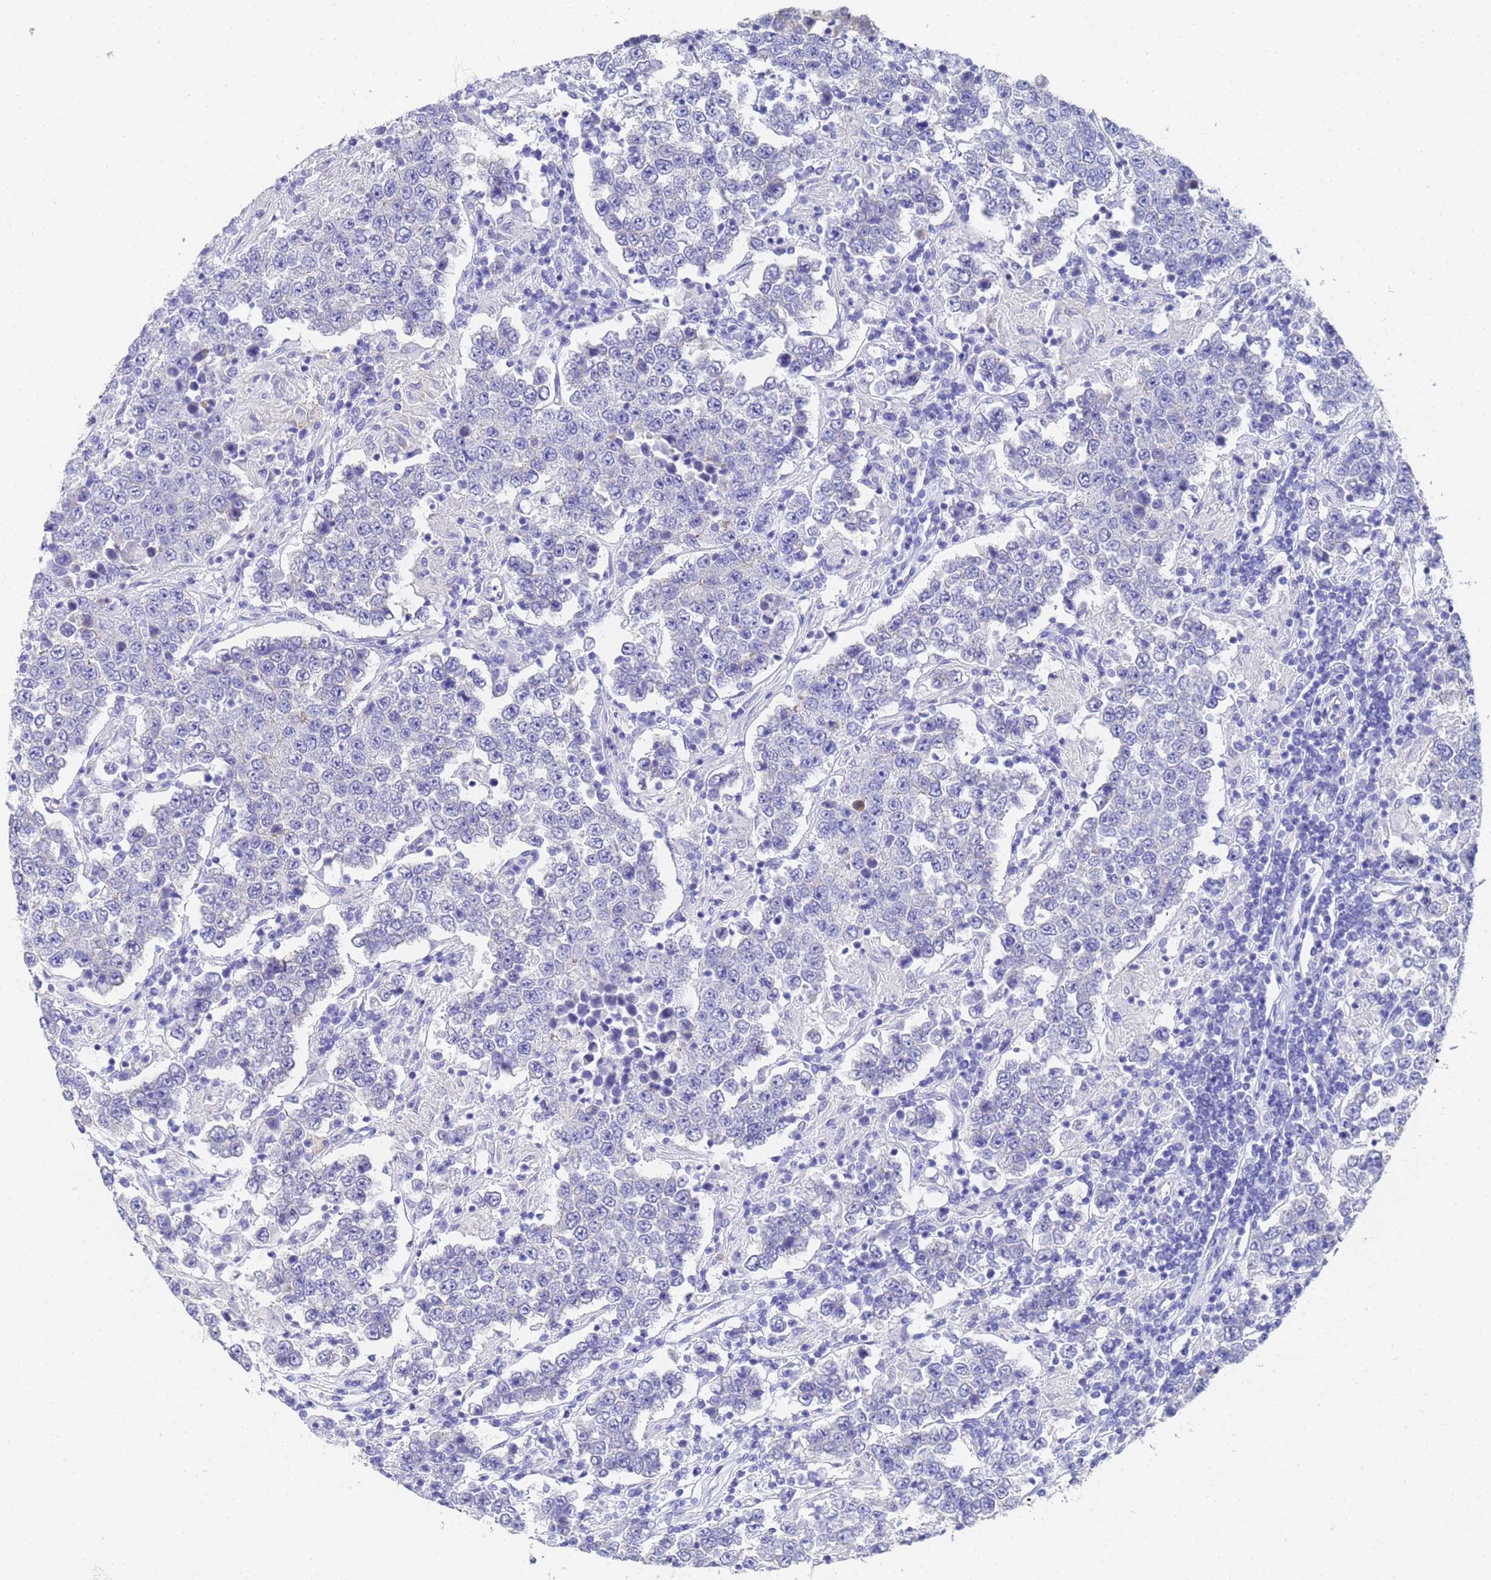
{"staining": {"intensity": "negative", "quantity": "none", "location": "none"}, "tissue": "testis cancer", "cell_type": "Tumor cells", "image_type": "cancer", "snomed": [{"axis": "morphology", "description": "Normal tissue, NOS"}, {"axis": "morphology", "description": "Urothelial carcinoma, High grade"}, {"axis": "morphology", "description": "Seminoma, NOS"}, {"axis": "morphology", "description": "Carcinoma, Embryonal, NOS"}, {"axis": "topography", "description": "Urinary bladder"}, {"axis": "topography", "description": "Testis"}], "caption": "Tumor cells are negative for brown protein staining in testis cancer.", "gene": "TUBB1", "patient": {"sex": "male", "age": 41}}